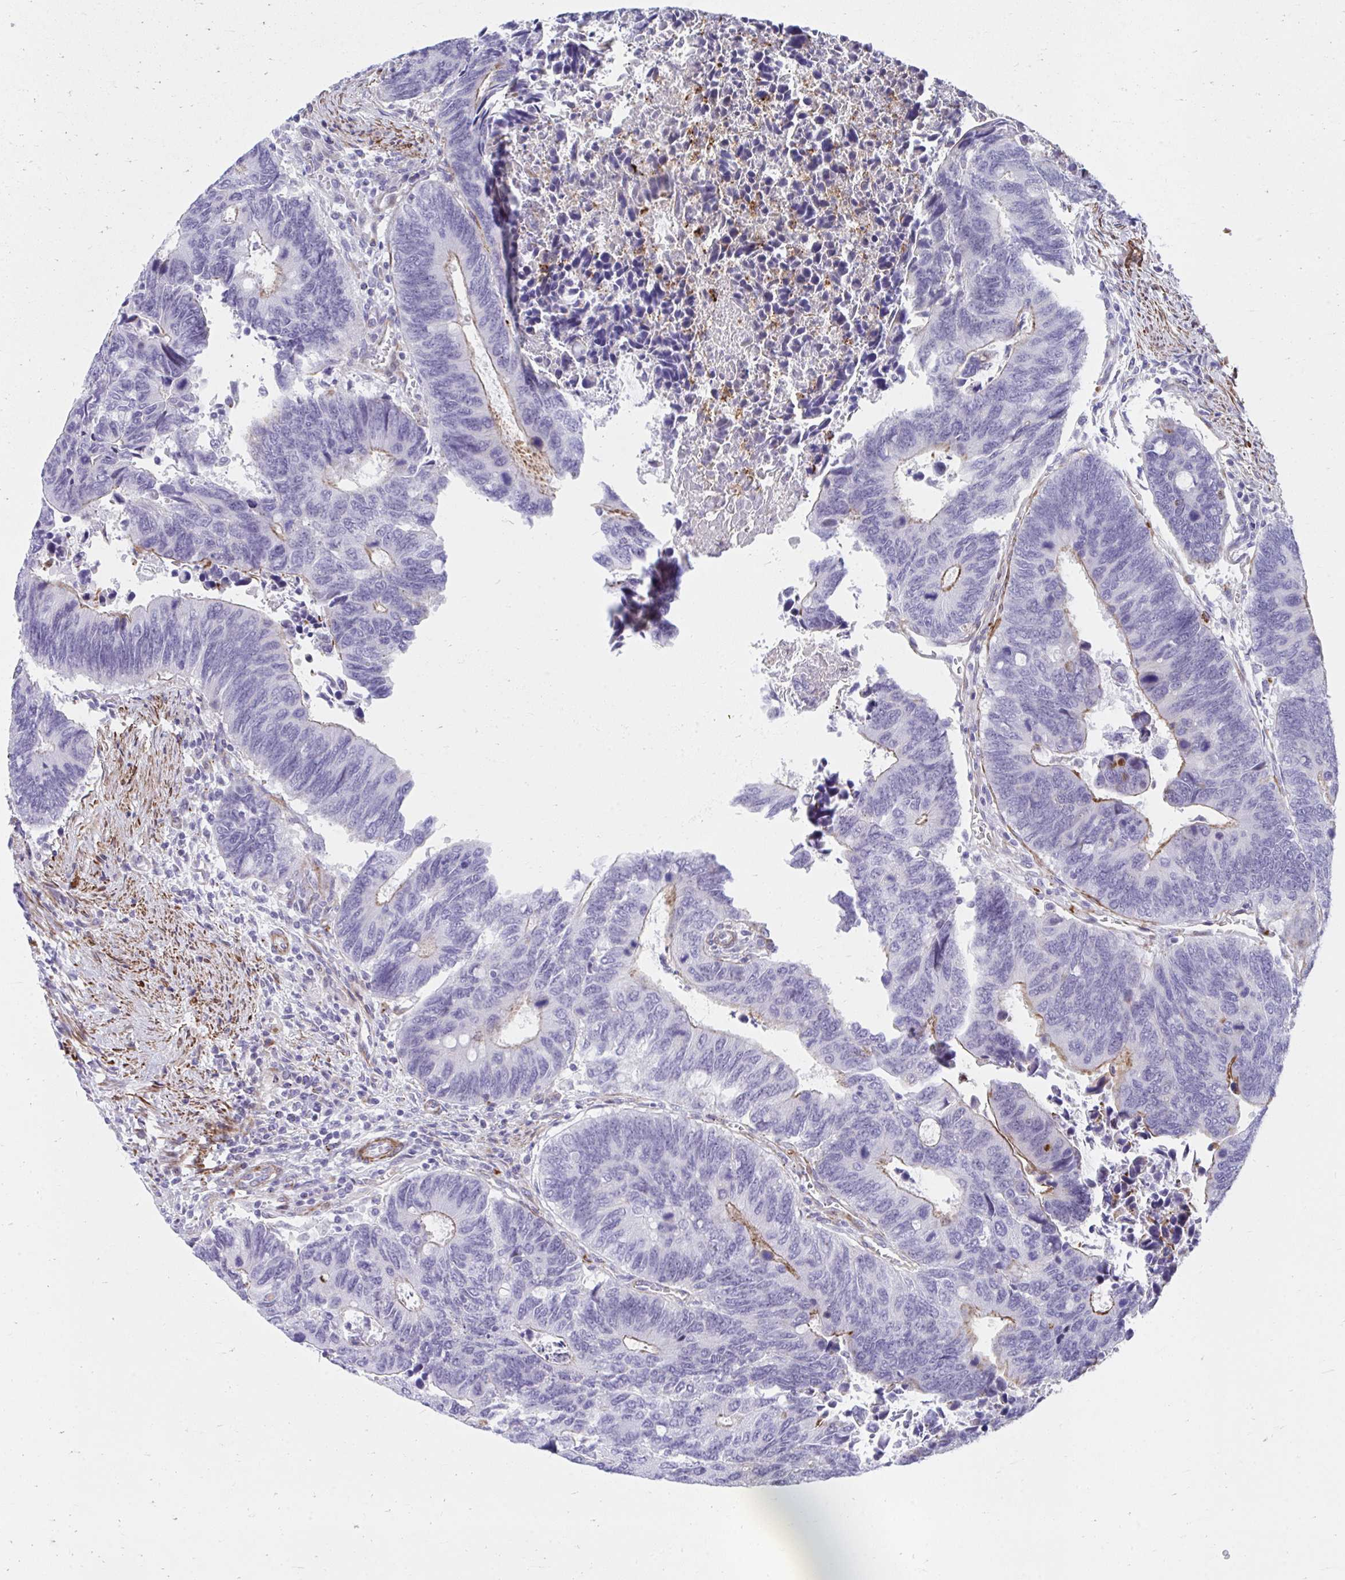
{"staining": {"intensity": "weak", "quantity": "<25%", "location": "cytoplasmic/membranous"}, "tissue": "colorectal cancer", "cell_type": "Tumor cells", "image_type": "cancer", "snomed": [{"axis": "morphology", "description": "Adenocarcinoma, NOS"}, {"axis": "topography", "description": "Colon"}], "caption": "Immunohistochemical staining of adenocarcinoma (colorectal) reveals no significant staining in tumor cells.", "gene": "CSTB", "patient": {"sex": "male", "age": 87}}